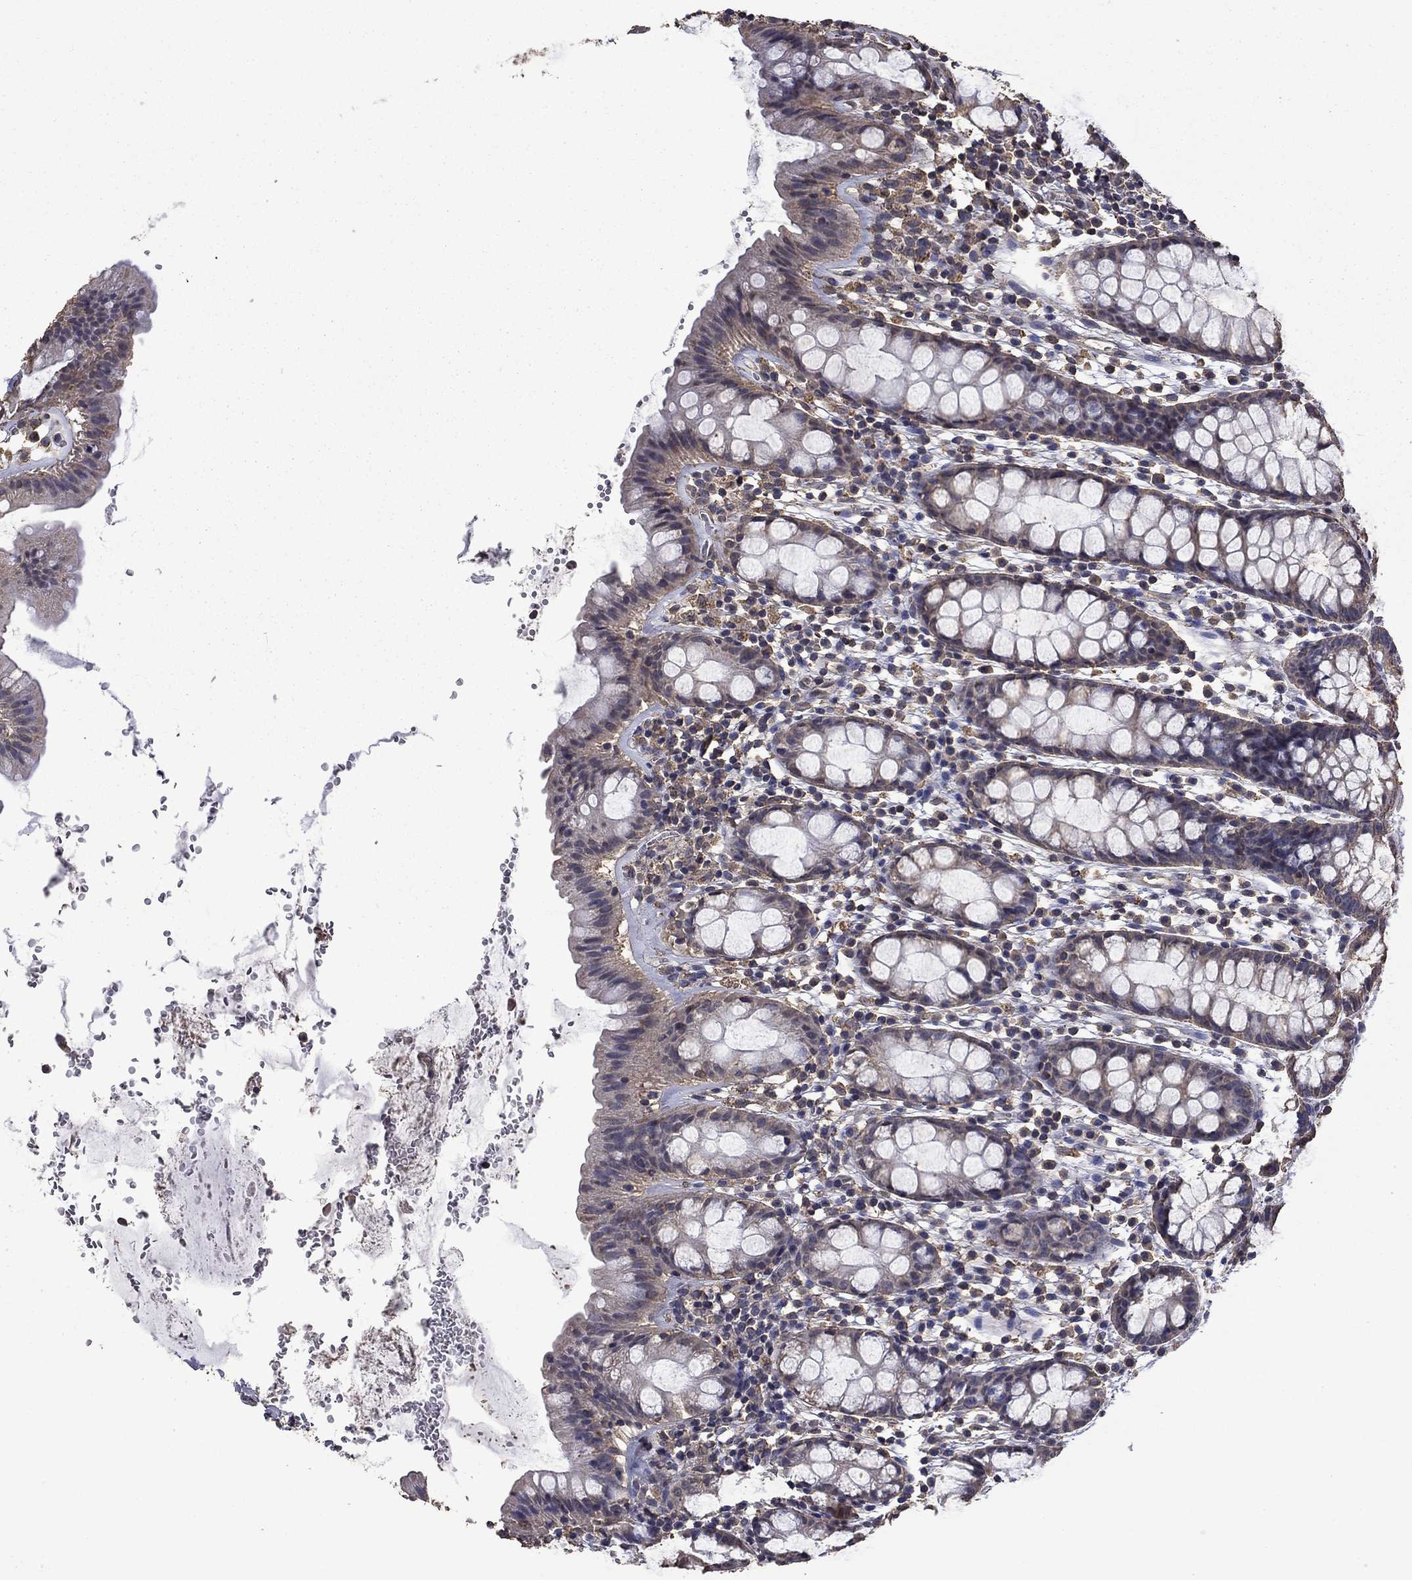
{"staining": {"intensity": "negative", "quantity": "none", "location": "none"}, "tissue": "rectum", "cell_type": "Glandular cells", "image_type": "normal", "snomed": [{"axis": "morphology", "description": "Normal tissue, NOS"}, {"axis": "topography", "description": "Rectum"}], "caption": "DAB immunohistochemical staining of unremarkable human rectum exhibits no significant expression in glandular cells.", "gene": "MFAP3L", "patient": {"sex": "male", "age": 57}}